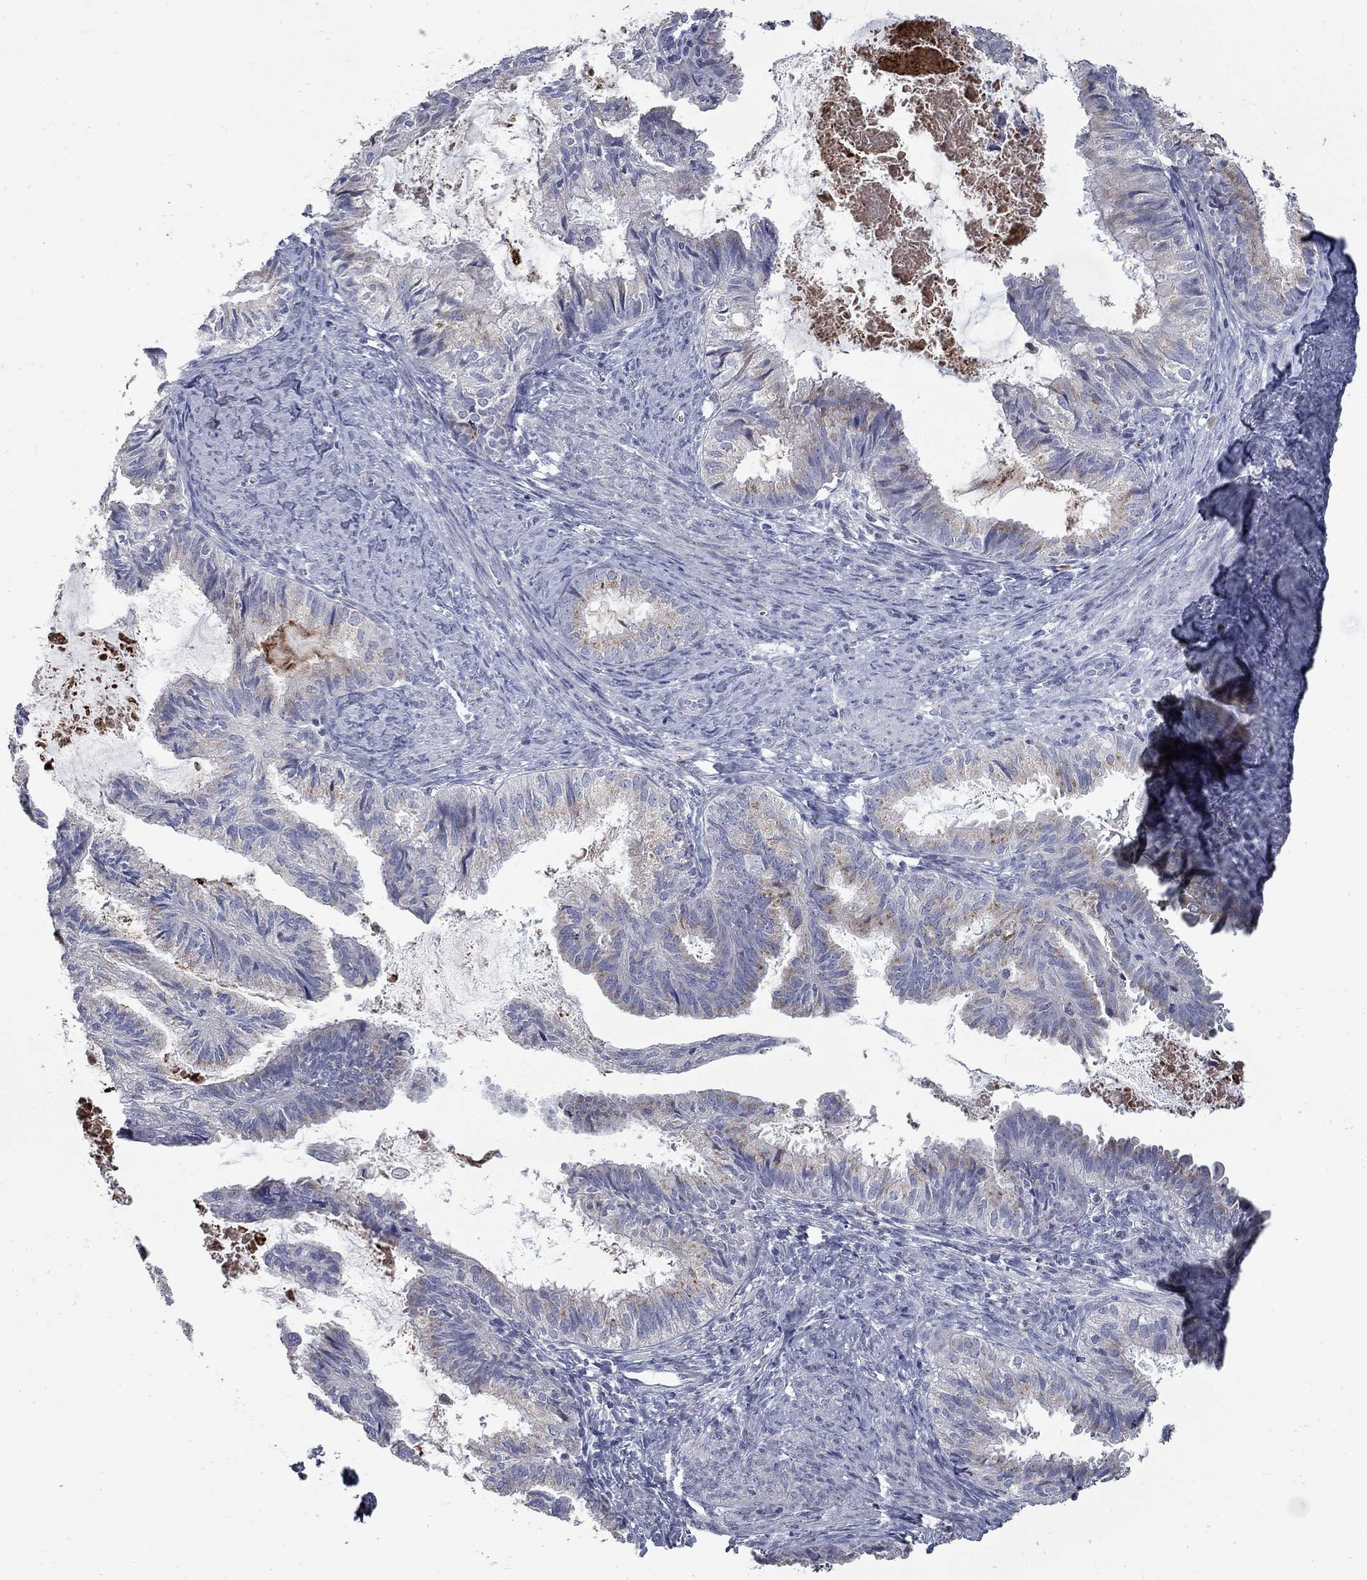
{"staining": {"intensity": "weak", "quantity": "25%-75%", "location": "cytoplasmic/membranous"}, "tissue": "endometrial cancer", "cell_type": "Tumor cells", "image_type": "cancer", "snomed": [{"axis": "morphology", "description": "Adenocarcinoma, NOS"}, {"axis": "topography", "description": "Endometrium"}], "caption": "IHC micrograph of human endometrial cancer (adenocarcinoma) stained for a protein (brown), which reveals low levels of weak cytoplasmic/membranous positivity in approximately 25%-75% of tumor cells.", "gene": "KIAA0319L", "patient": {"sex": "female", "age": 86}}